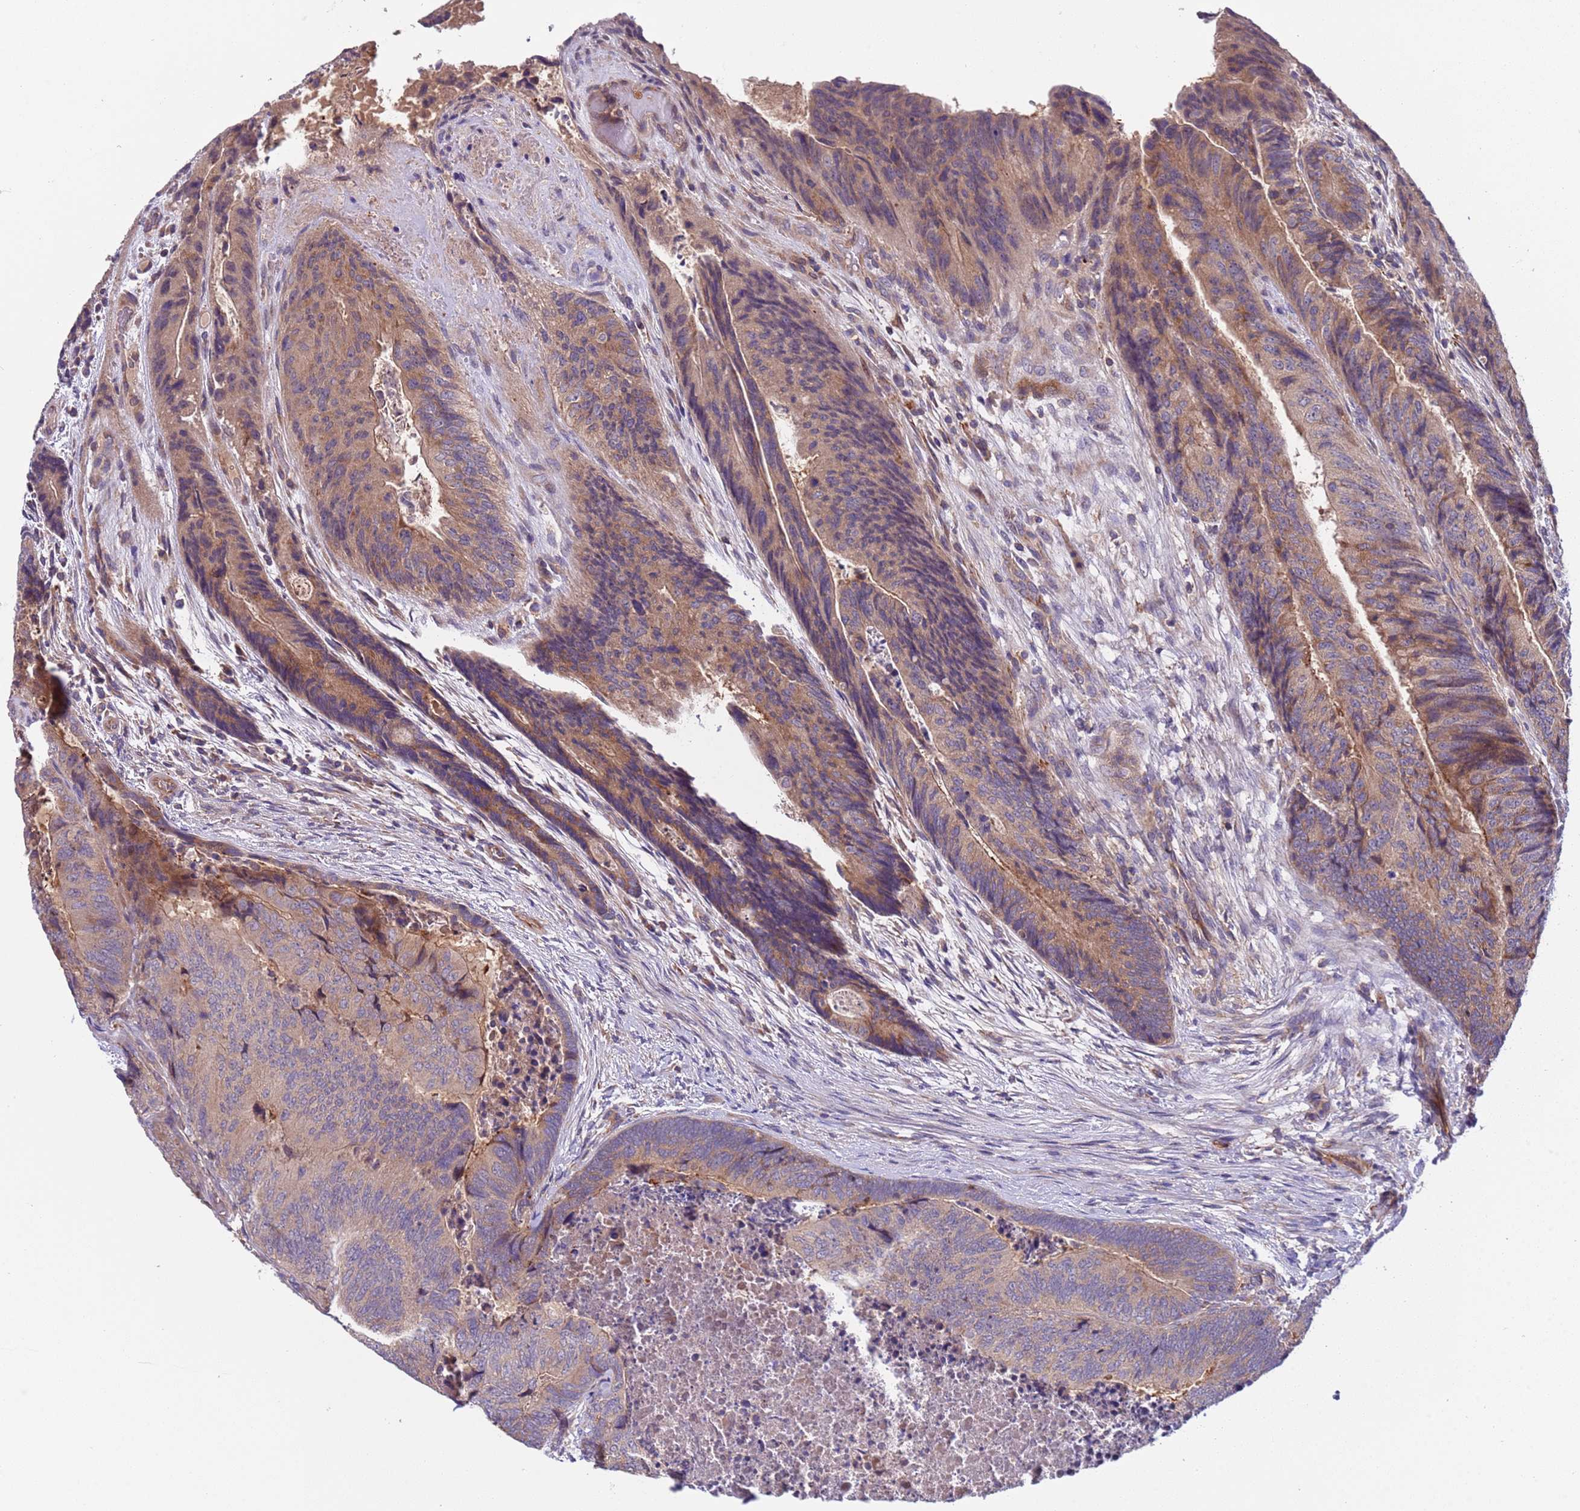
{"staining": {"intensity": "weak", "quantity": "25%-75%", "location": "cytoplasmic/membranous"}, "tissue": "colorectal cancer", "cell_type": "Tumor cells", "image_type": "cancer", "snomed": [{"axis": "morphology", "description": "Adenocarcinoma, NOS"}, {"axis": "topography", "description": "Colon"}], "caption": "Protein staining of adenocarcinoma (colorectal) tissue reveals weak cytoplasmic/membranous staining in approximately 25%-75% of tumor cells.", "gene": "PARP16", "patient": {"sex": "female", "age": 67}}